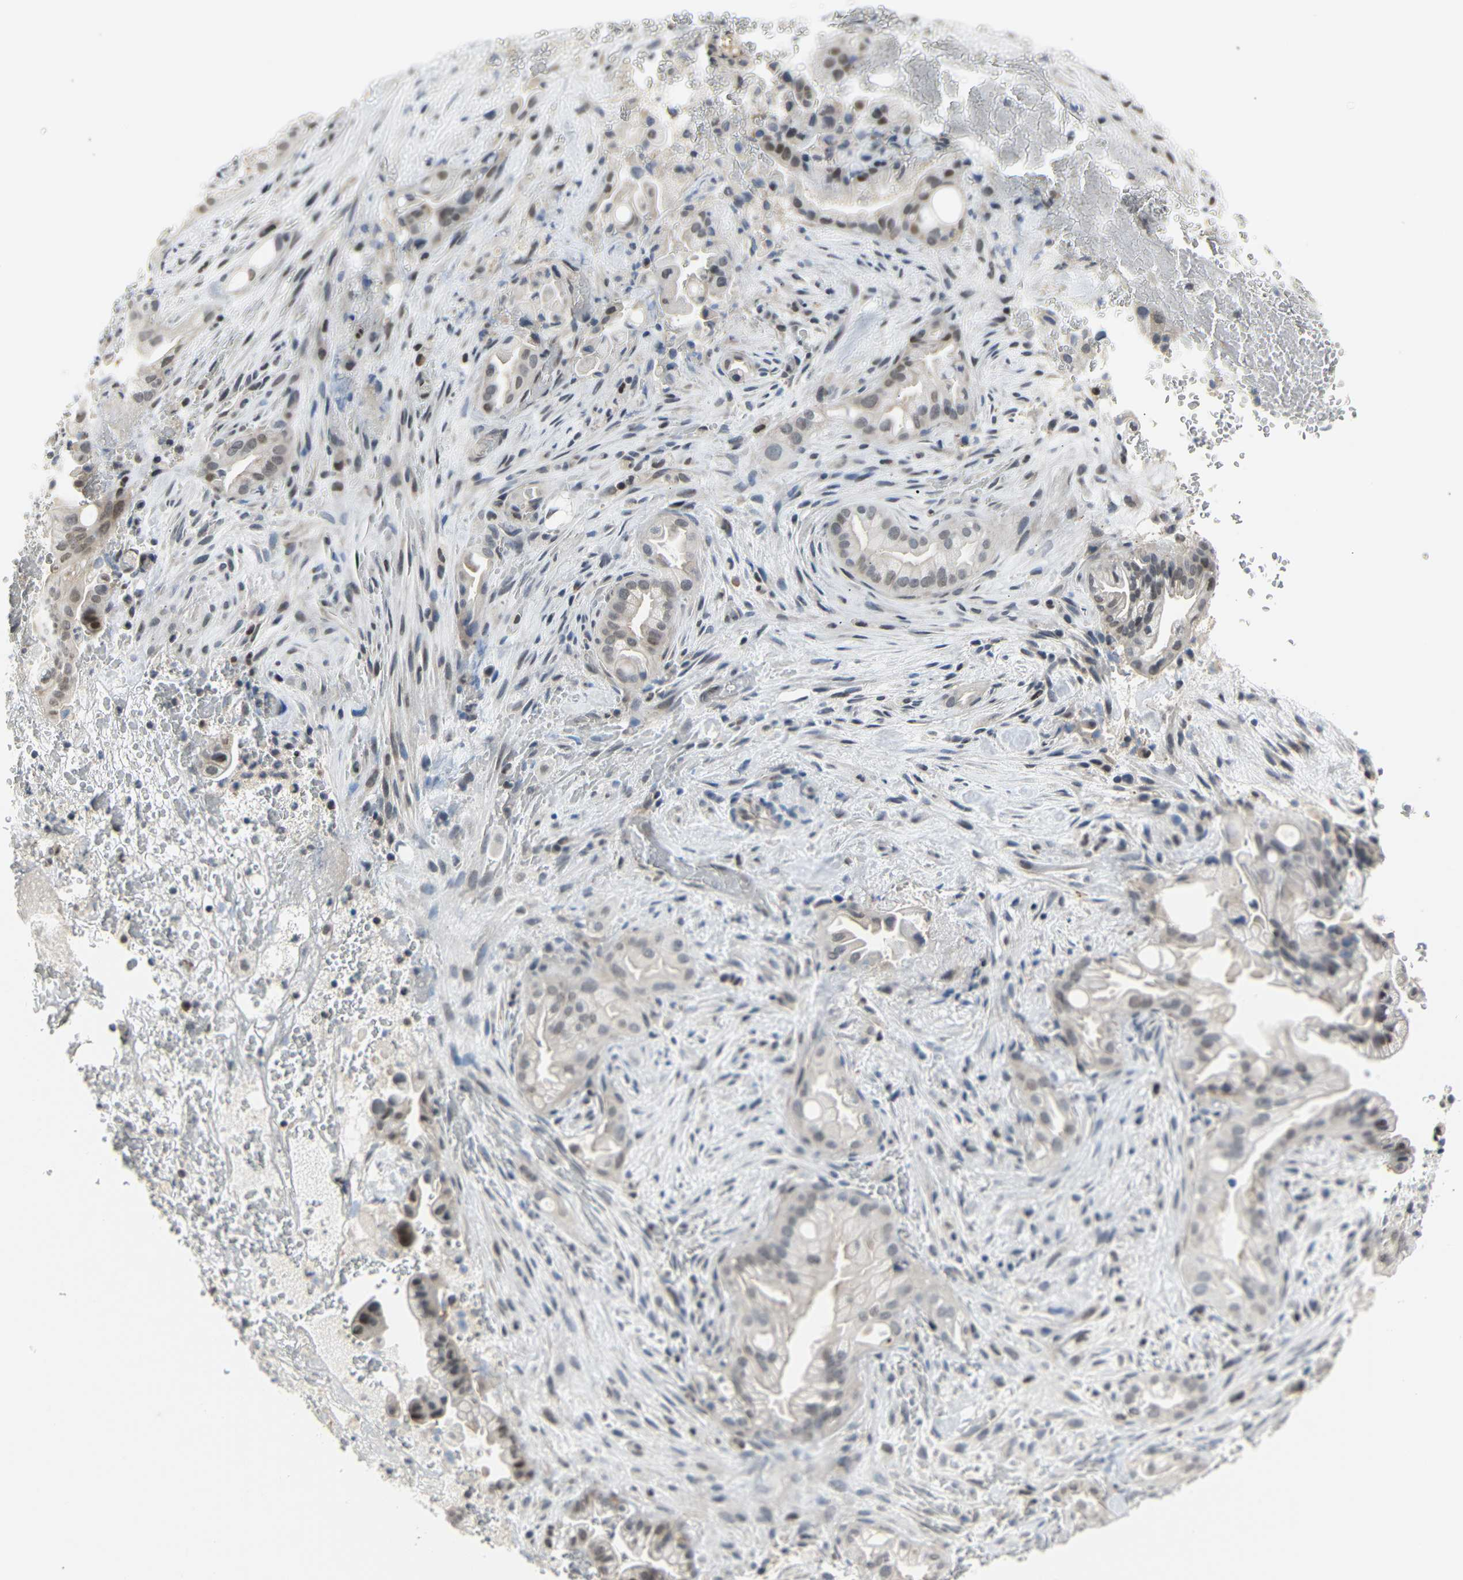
{"staining": {"intensity": "moderate", "quantity": "25%-75%", "location": "cytoplasmic/membranous,nuclear"}, "tissue": "liver cancer", "cell_type": "Tumor cells", "image_type": "cancer", "snomed": [{"axis": "morphology", "description": "Cholangiocarcinoma"}, {"axis": "topography", "description": "Liver"}], "caption": "The immunohistochemical stain shows moderate cytoplasmic/membranous and nuclear expression in tumor cells of liver cancer tissue.", "gene": "IMPG2", "patient": {"sex": "female", "age": 68}}